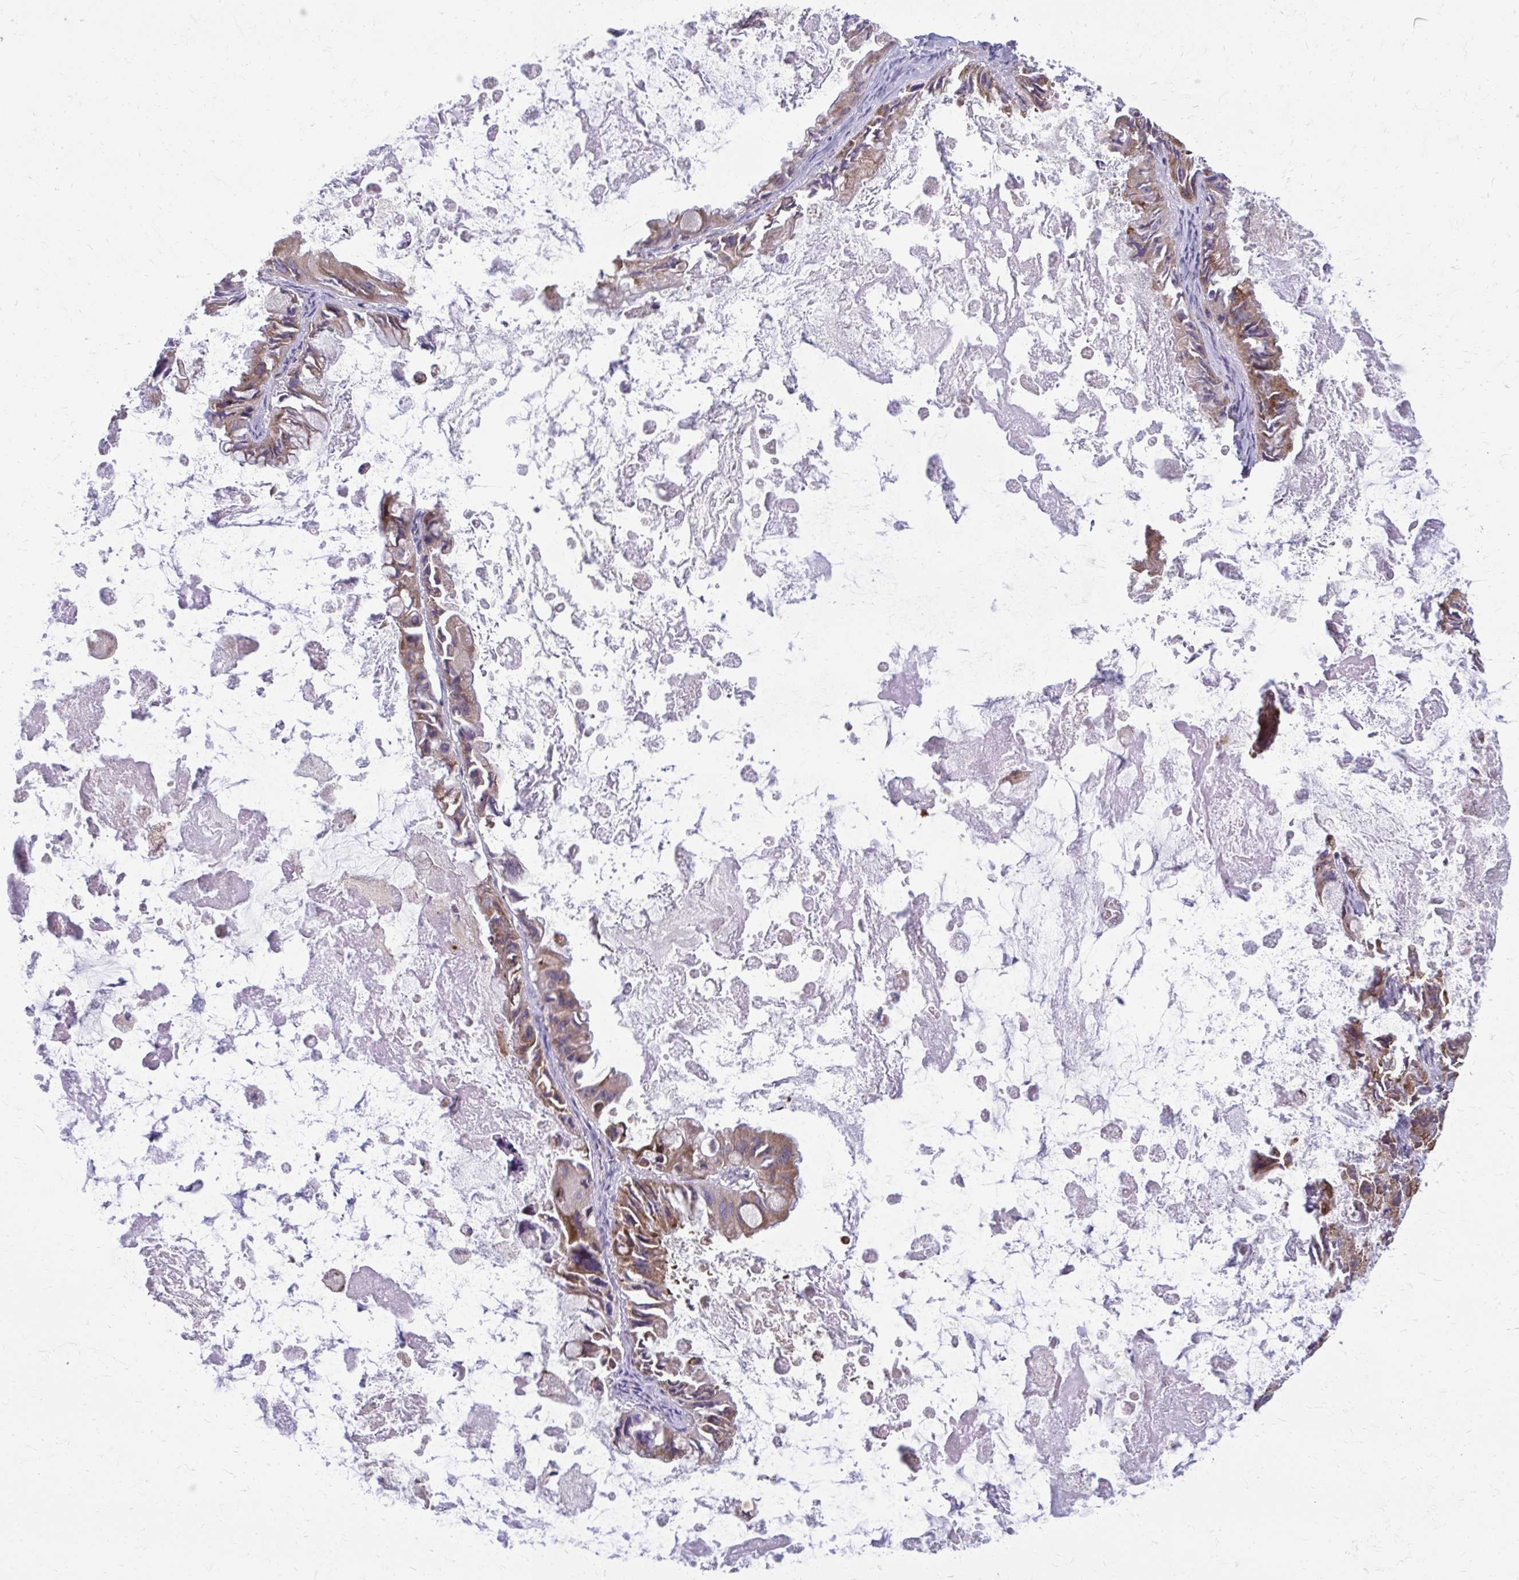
{"staining": {"intensity": "moderate", "quantity": ">75%", "location": "cytoplasmic/membranous"}, "tissue": "ovarian cancer", "cell_type": "Tumor cells", "image_type": "cancer", "snomed": [{"axis": "morphology", "description": "Cystadenocarcinoma, mucinous, NOS"}, {"axis": "topography", "description": "Ovary"}], "caption": "IHC (DAB (3,3'-diaminobenzidine)) staining of human ovarian cancer (mucinous cystadenocarcinoma) demonstrates moderate cytoplasmic/membranous protein expression in about >75% of tumor cells.", "gene": "CEMP1", "patient": {"sex": "female", "age": 61}}